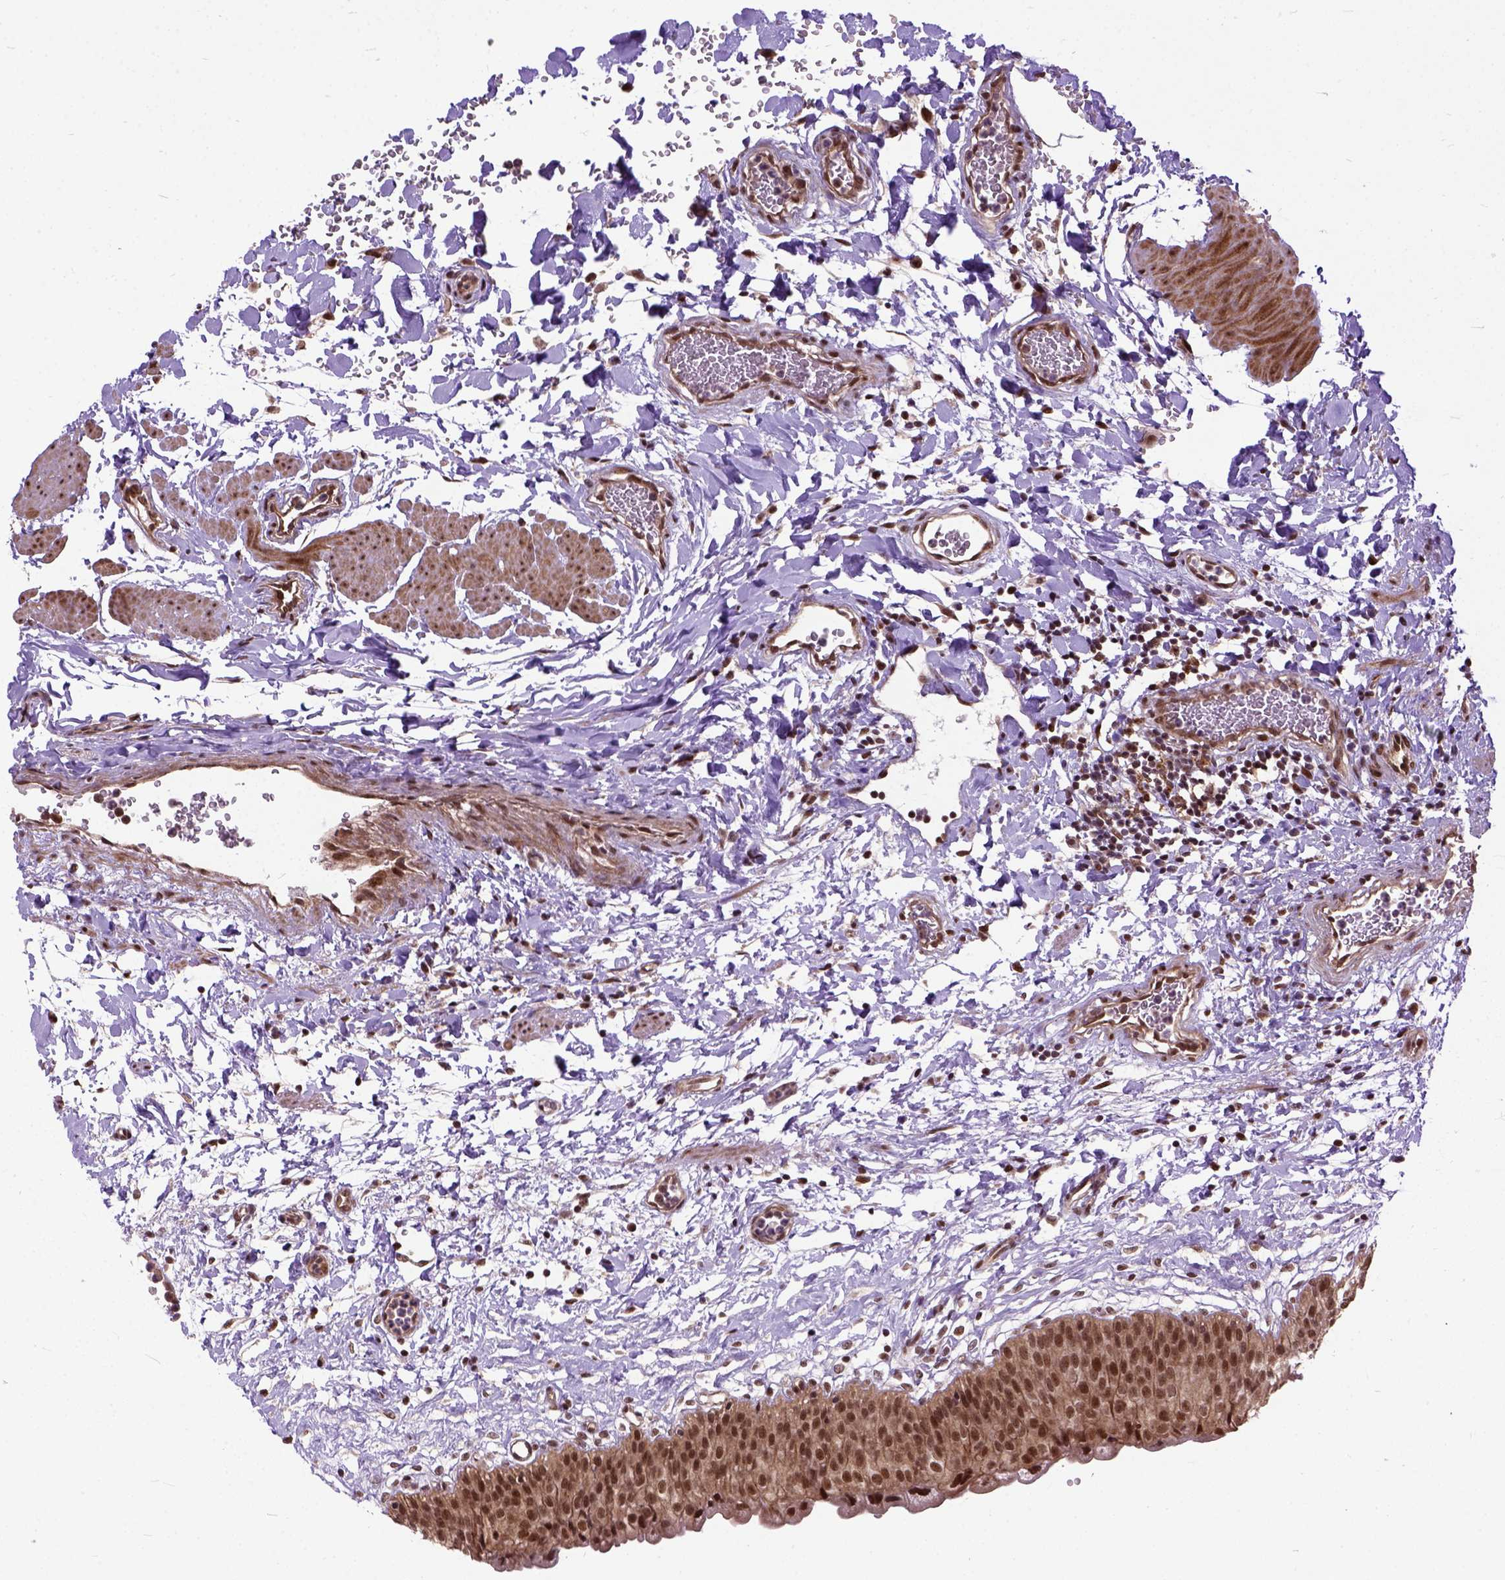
{"staining": {"intensity": "strong", "quantity": ">75%", "location": "nuclear"}, "tissue": "urinary bladder", "cell_type": "Urothelial cells", "image_type": "normal", "snomed": [{"axis": "morphology", "description": "Normal tissue, NOS"}, {"axis": "topography", "description": "Urinary bladder"}], "caption": "This micrograph exhibits immunohistochemistry (IHC) staining of benign urinary bladder, with high strong nuclear expression in about >75% of urothelial cells.", "gene": "ZNF630", "patient": {"sex": "male", "age": 55}}